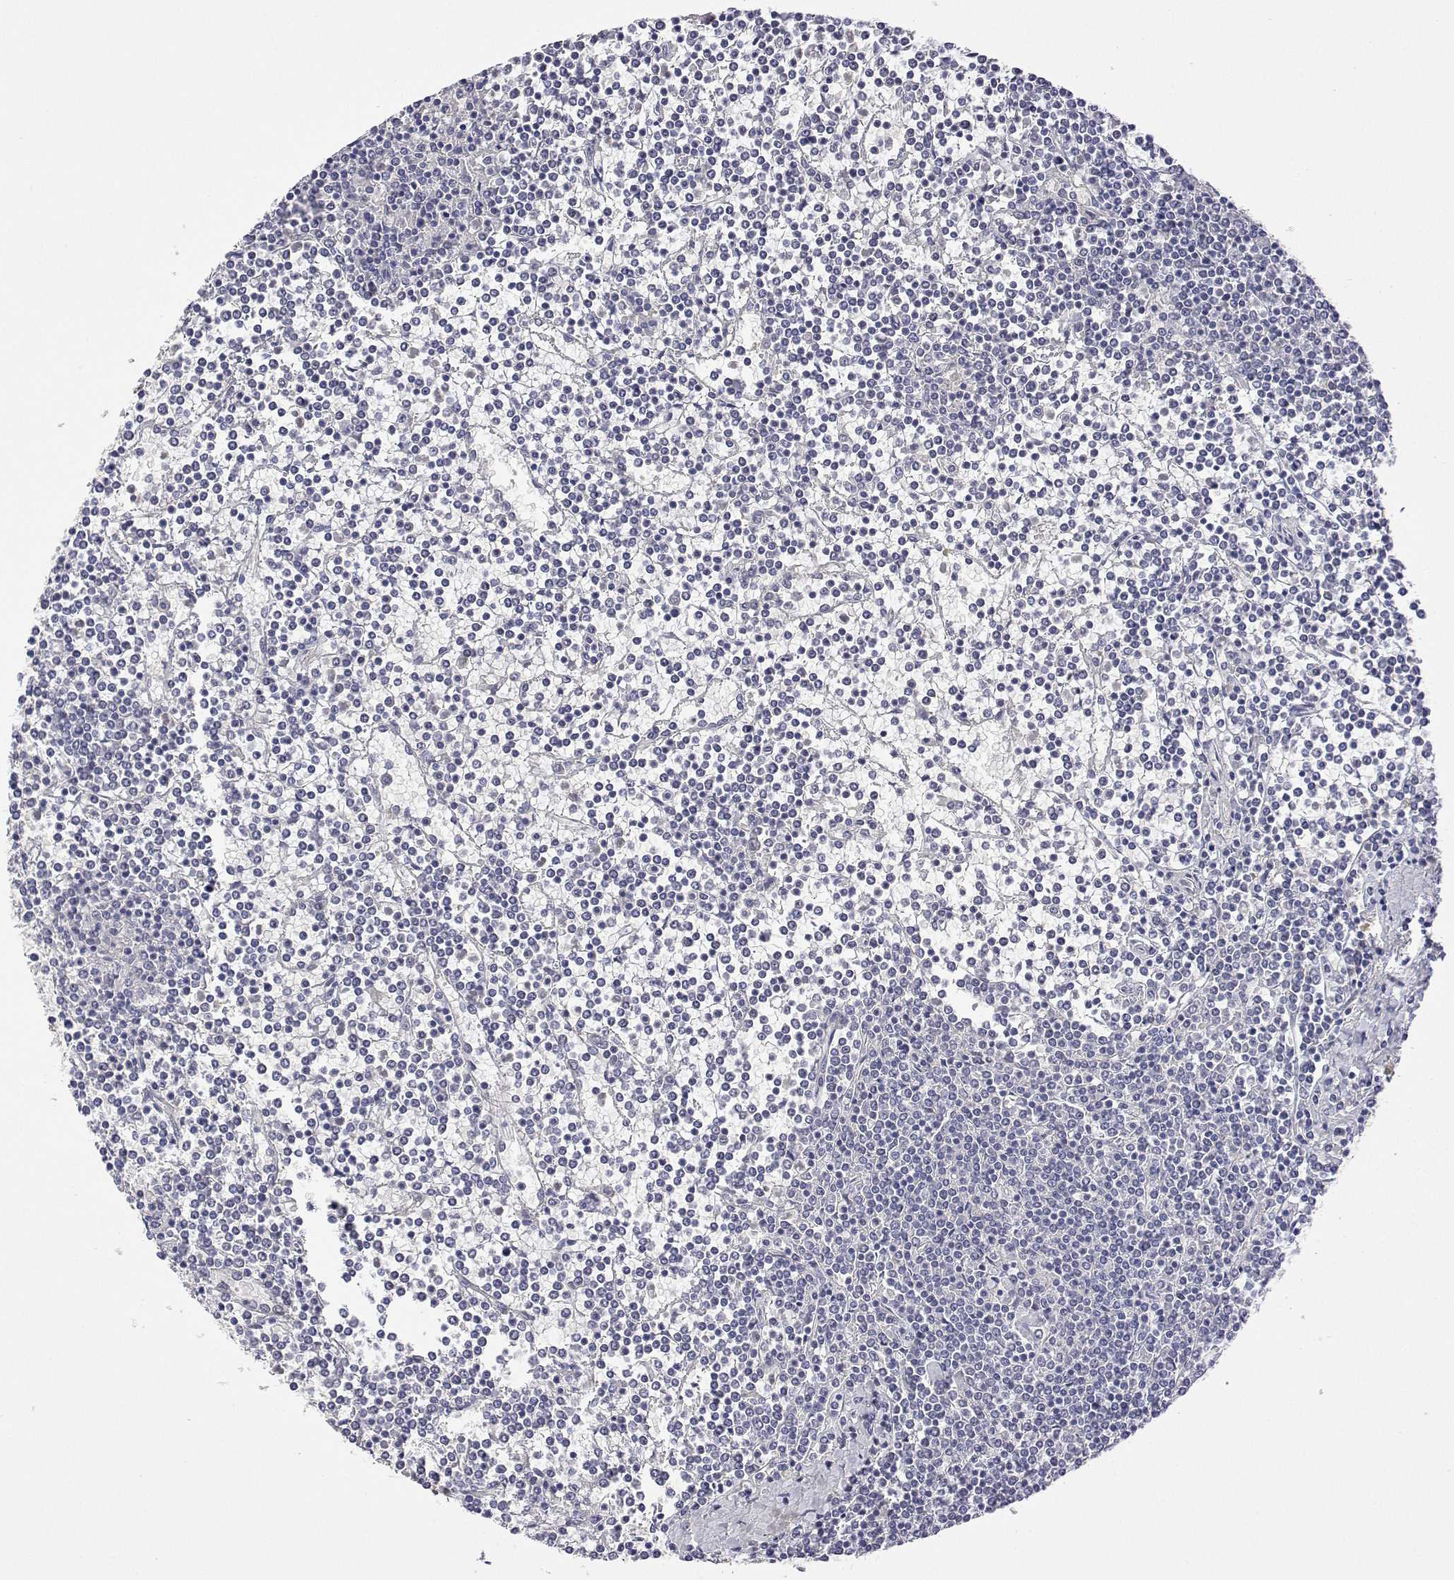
{"staining": {"intensity": "negative", "quantity": "none", "location": "none"}, "tissue": "lymphoma", "cell_type": "Tumor cells", "image_type": "cancer", "snomed": [{"axis": "morphology", "description": "Malignant lymphoma, non-Hodgkin's type, Low grade"}, {"axis": "topography", "description": "Spleen"}], "caption": "Protein analysis of malignant lymphoma, non-Hodgkin's type (low-grade) displays no significant expression in tumor cells.", "gene": "PLCB1", "patient": {"sex": "female", "age": 19}}